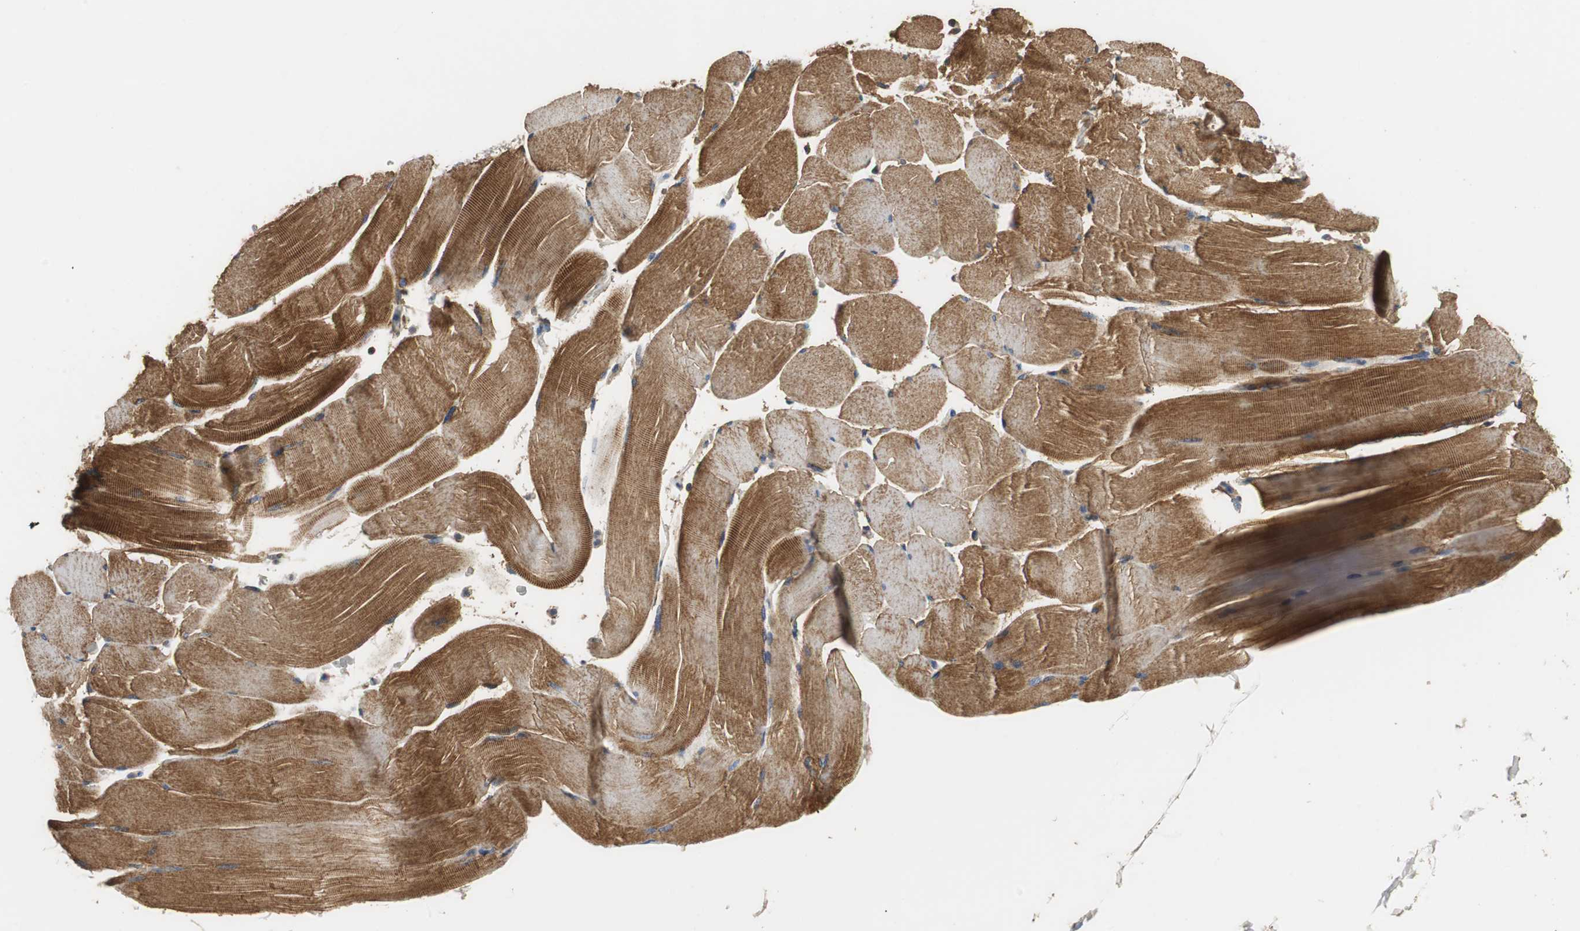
{"staining": {"intensity": "moderate", "quantity": ">75%", "location": "cytoplasmic/membranous"}, "tissue": "skeletal muscle", "cell_type": "Myocytes", "image_type": "normal", "snomed": [{"axis": "morphology", "description": "Normal tissue, NOS"}, {"axis": "topography", "description": "Skeletal muscle"}], "caption": "Moderate cytoplasmic/membranous positivity is appreciated in approximately >75% of myocytes in unremarkable skeletal muscle.", "gene": "NNT", "patient": {"sex": "male", "age": 62}}